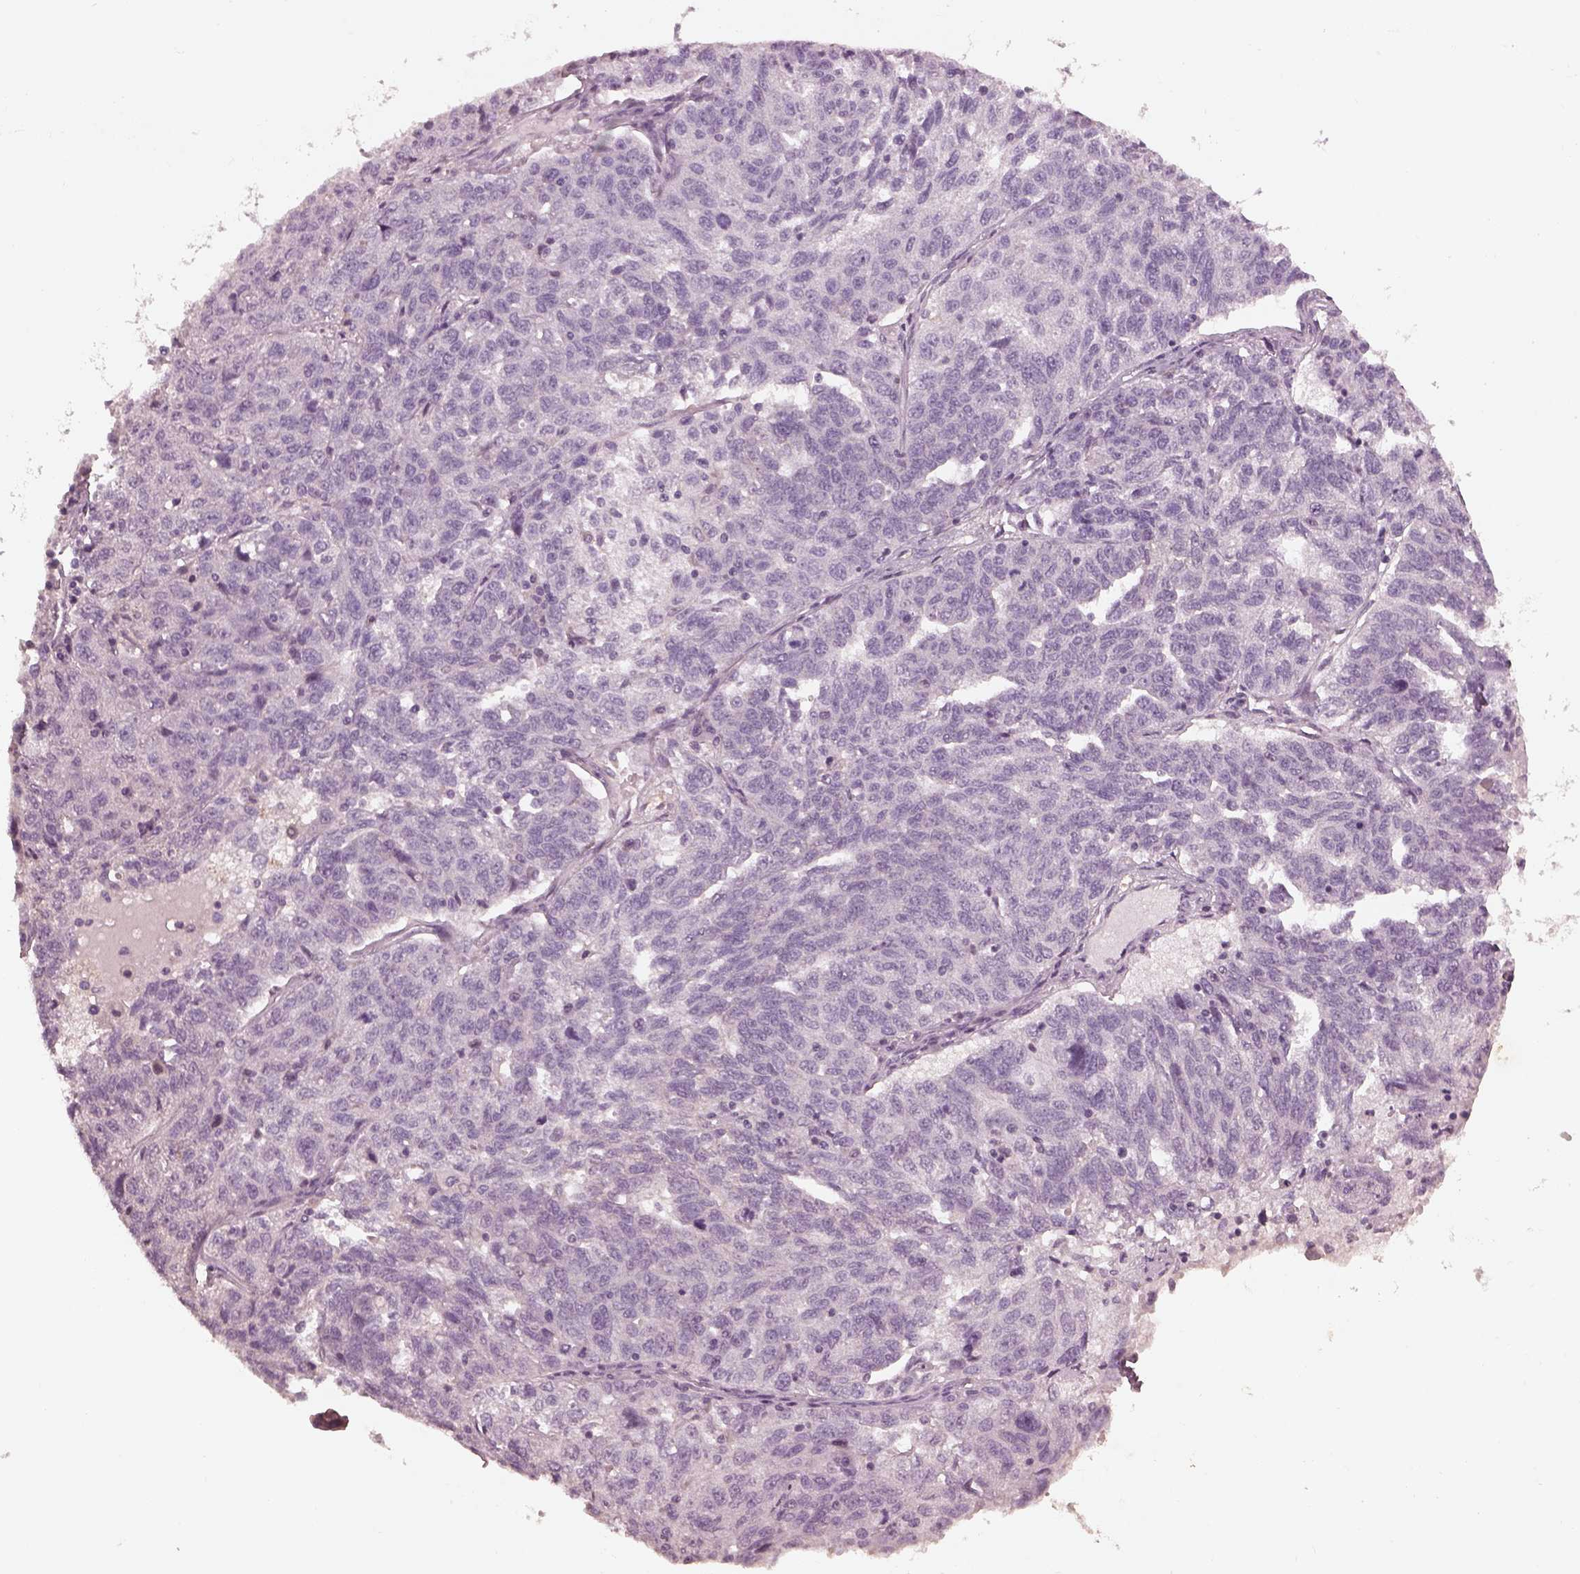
{"staining": {"intensity": "negative", "quantity": "none", "location": "none"}, "tissue": "ovarian cancer", "cell_type": "Tumor cells", "image_type": "cancer", "snomed": [{"axis": "morphology", "description": "Cystadenocarcinoma, serous, NOS"}, {"axis": "topography", "description": "Ovary"}], "caption": "Immunohistochemistry photomicrograph of neoplastic tissue: human ovarian cancer (serous cystadenocarcinoma) stained with DAB (3,3'-diaminobenzidine) displays no significant protein staining in tumor cells.", "gene": "PRKACG", "patient": {"sex": "female", "age": 71}}